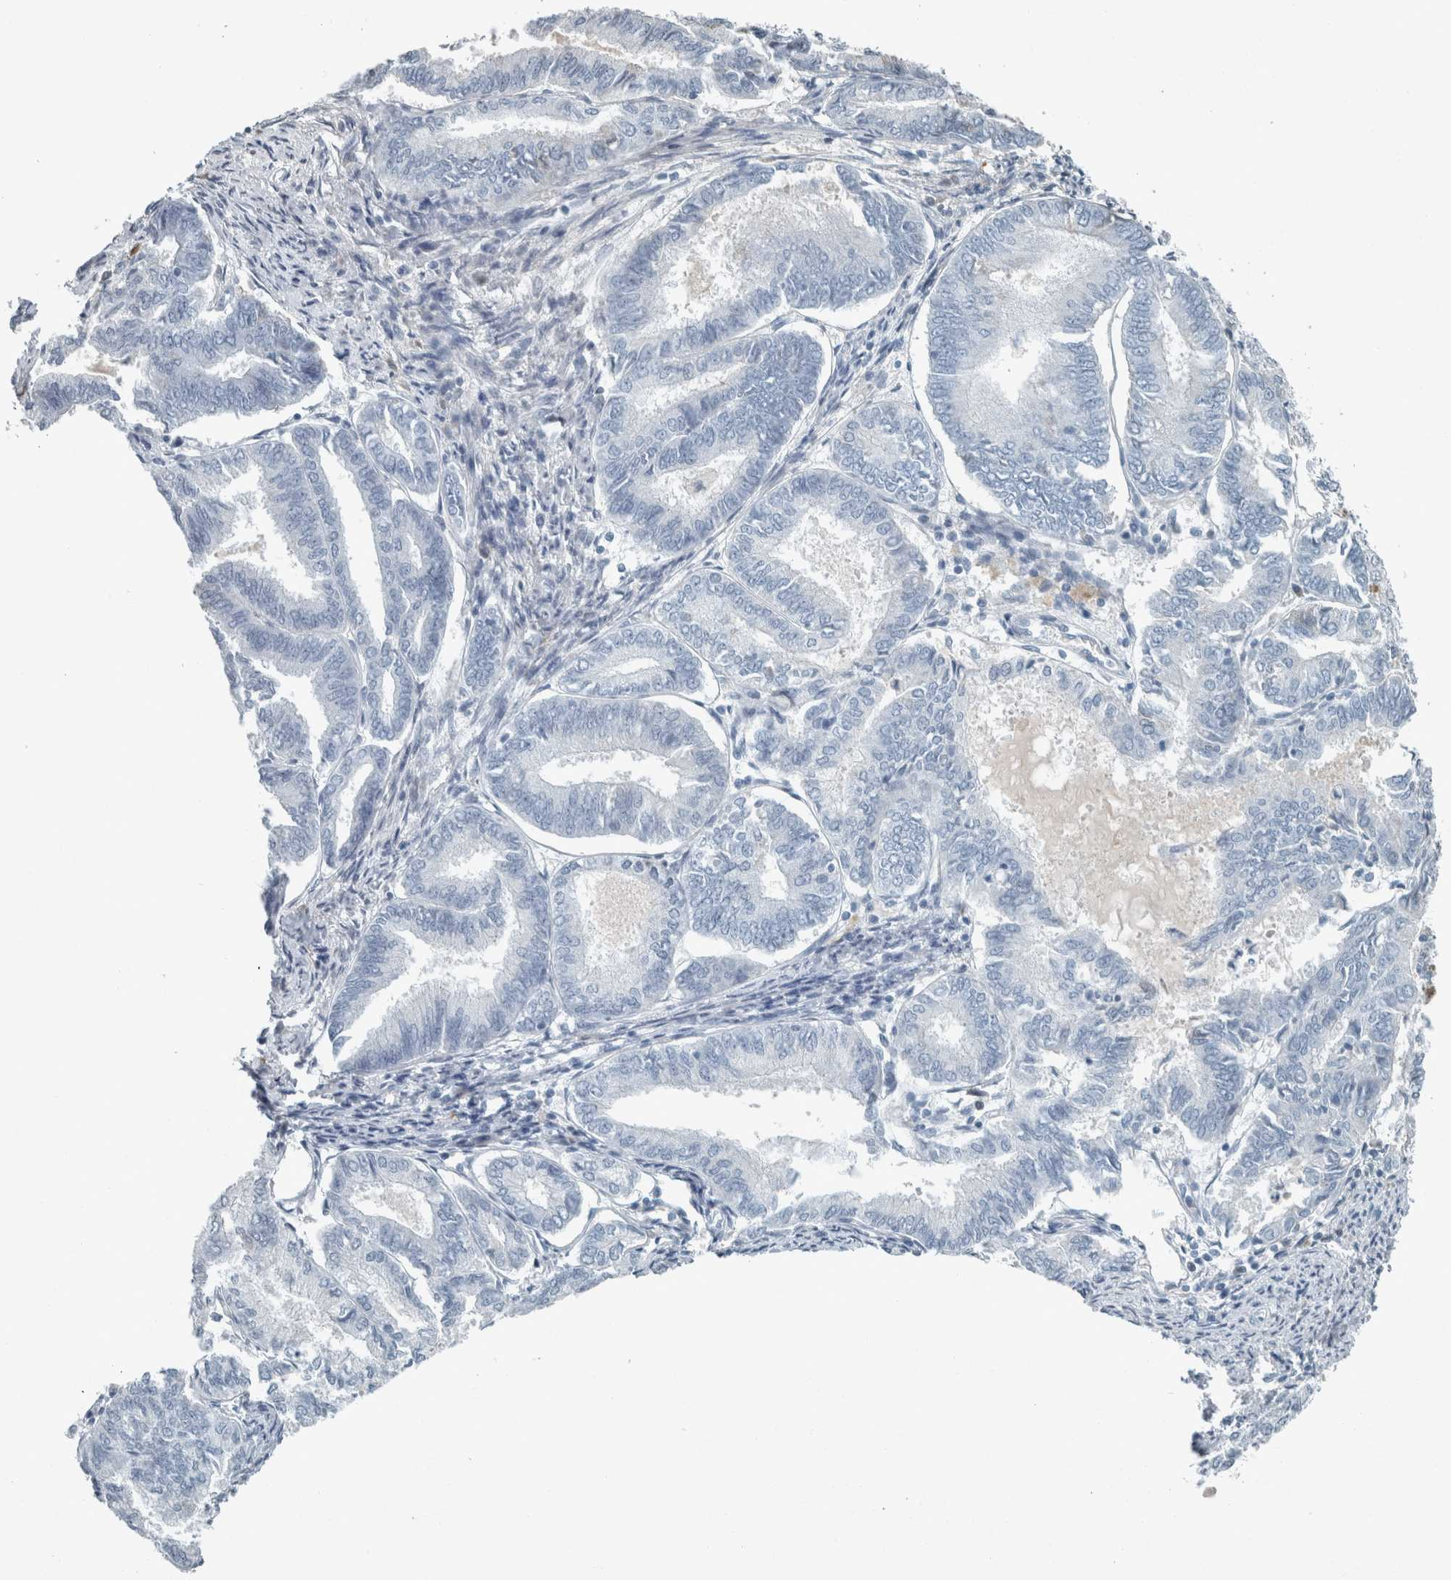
{"staining": {"intensity": "negative", "quantity": "none", "location": "none"}, "tissue": "endometrial cancer", "cell_type": "Tumor cells", "image_type": "cancer", "snomed": [{"axis": "morphology", "description": "Adenocarcinoma, NOS"}, {"axis": "topography", "description": "Endometrium"}], "caption": "This is an immunohistochemistry (IHC) image of endometrial cancer (adenocarcinoma). There is no expression in tumor cells.", "gene": "CHL1", "patient": {"sex": "female", "age": 86}}